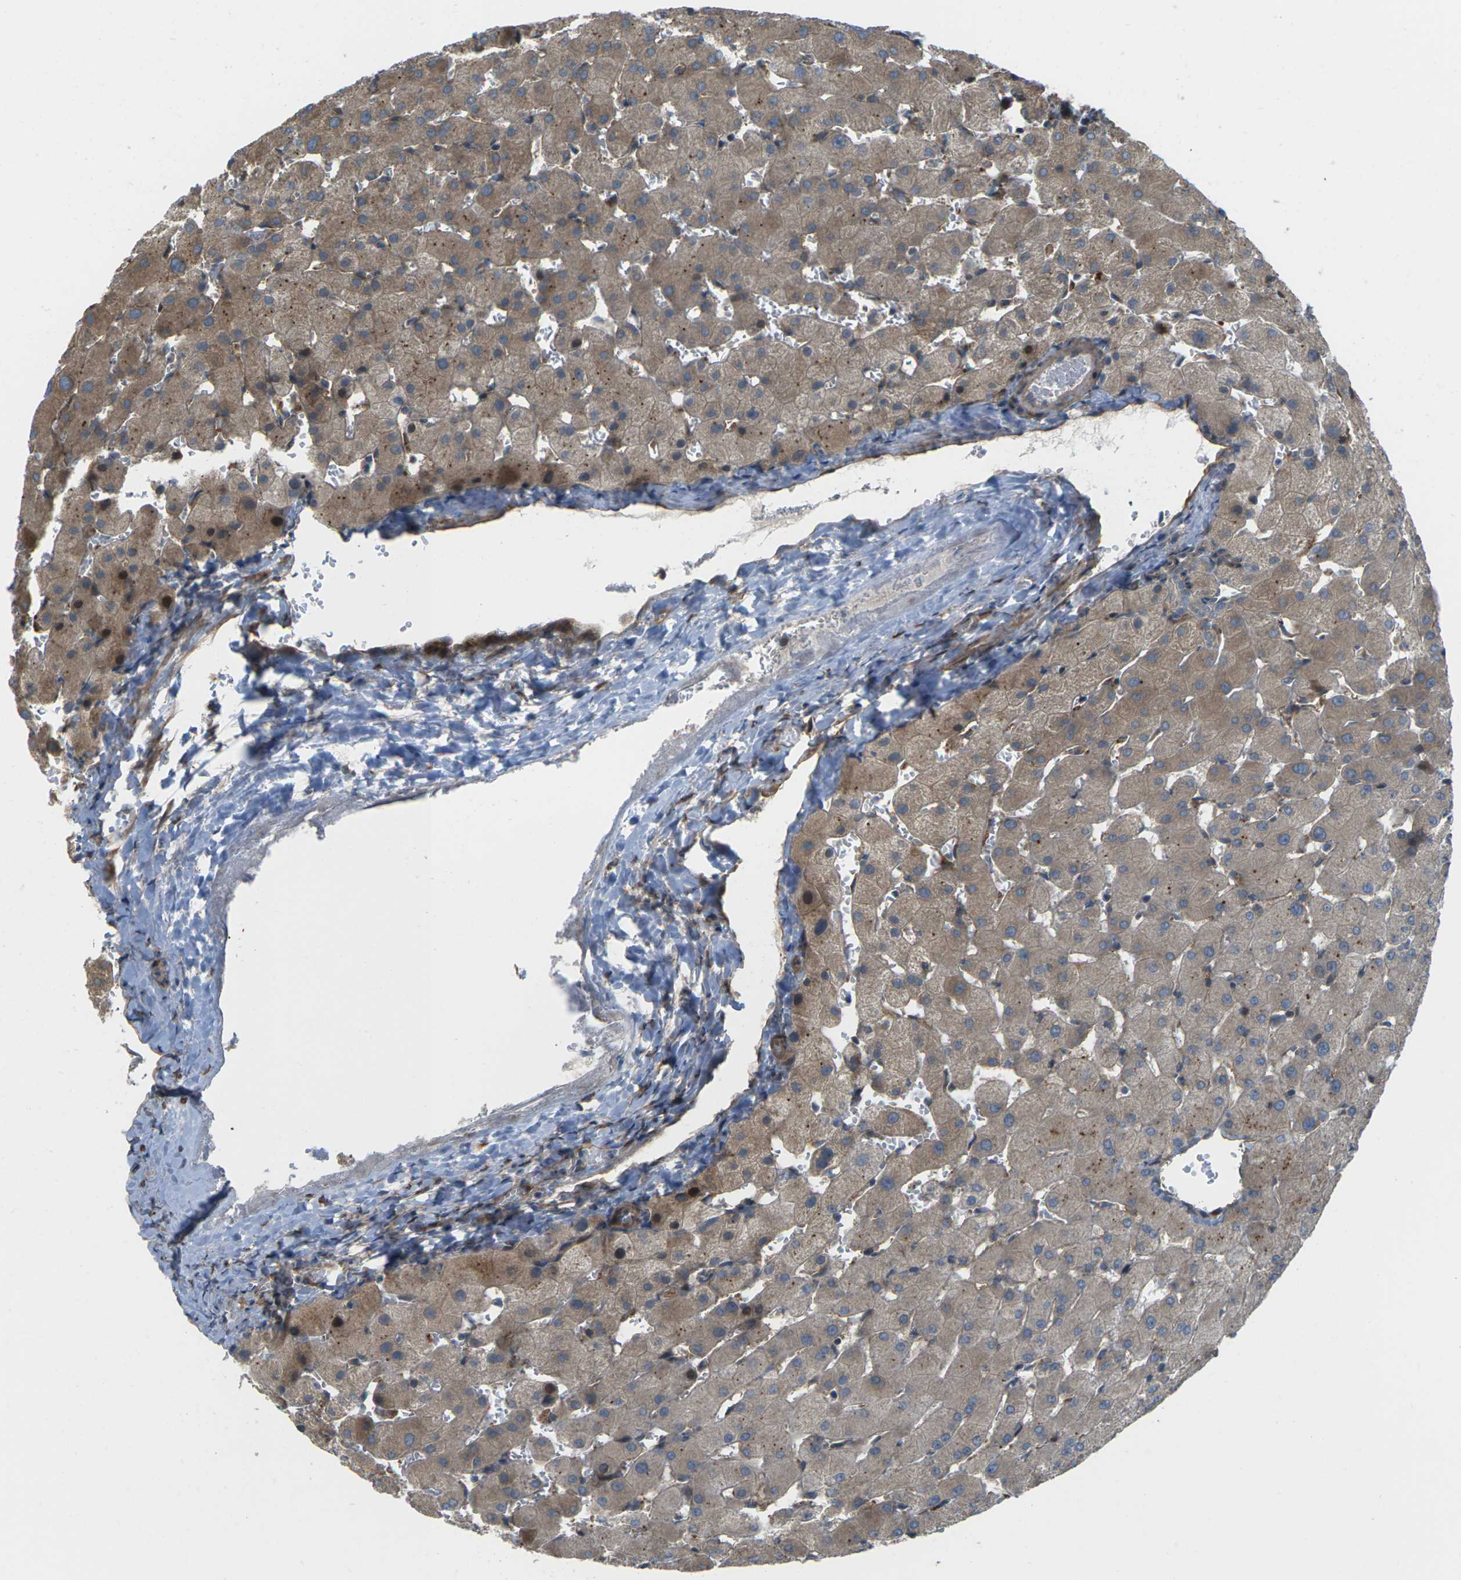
{"staining": {"intensity": "weak", "quantity": ">75%", "location": "cytoplasmic/membranous"}, "tissue": "liver", "cell_type": "Cholangiocytes", "image_type": "normal", "snomed": [{"axis": "morphology", "description": "Normal tissue, NOS"}, {"axis": "topography", "description": "Liver"}], "caption": "A histopathology image of liver stained for a protein shows weak cytoplasmic/membranous brown staining in cholangiocytes.", "gene": "ROBO1", "patient": {"sex": "female", "age": 63}}